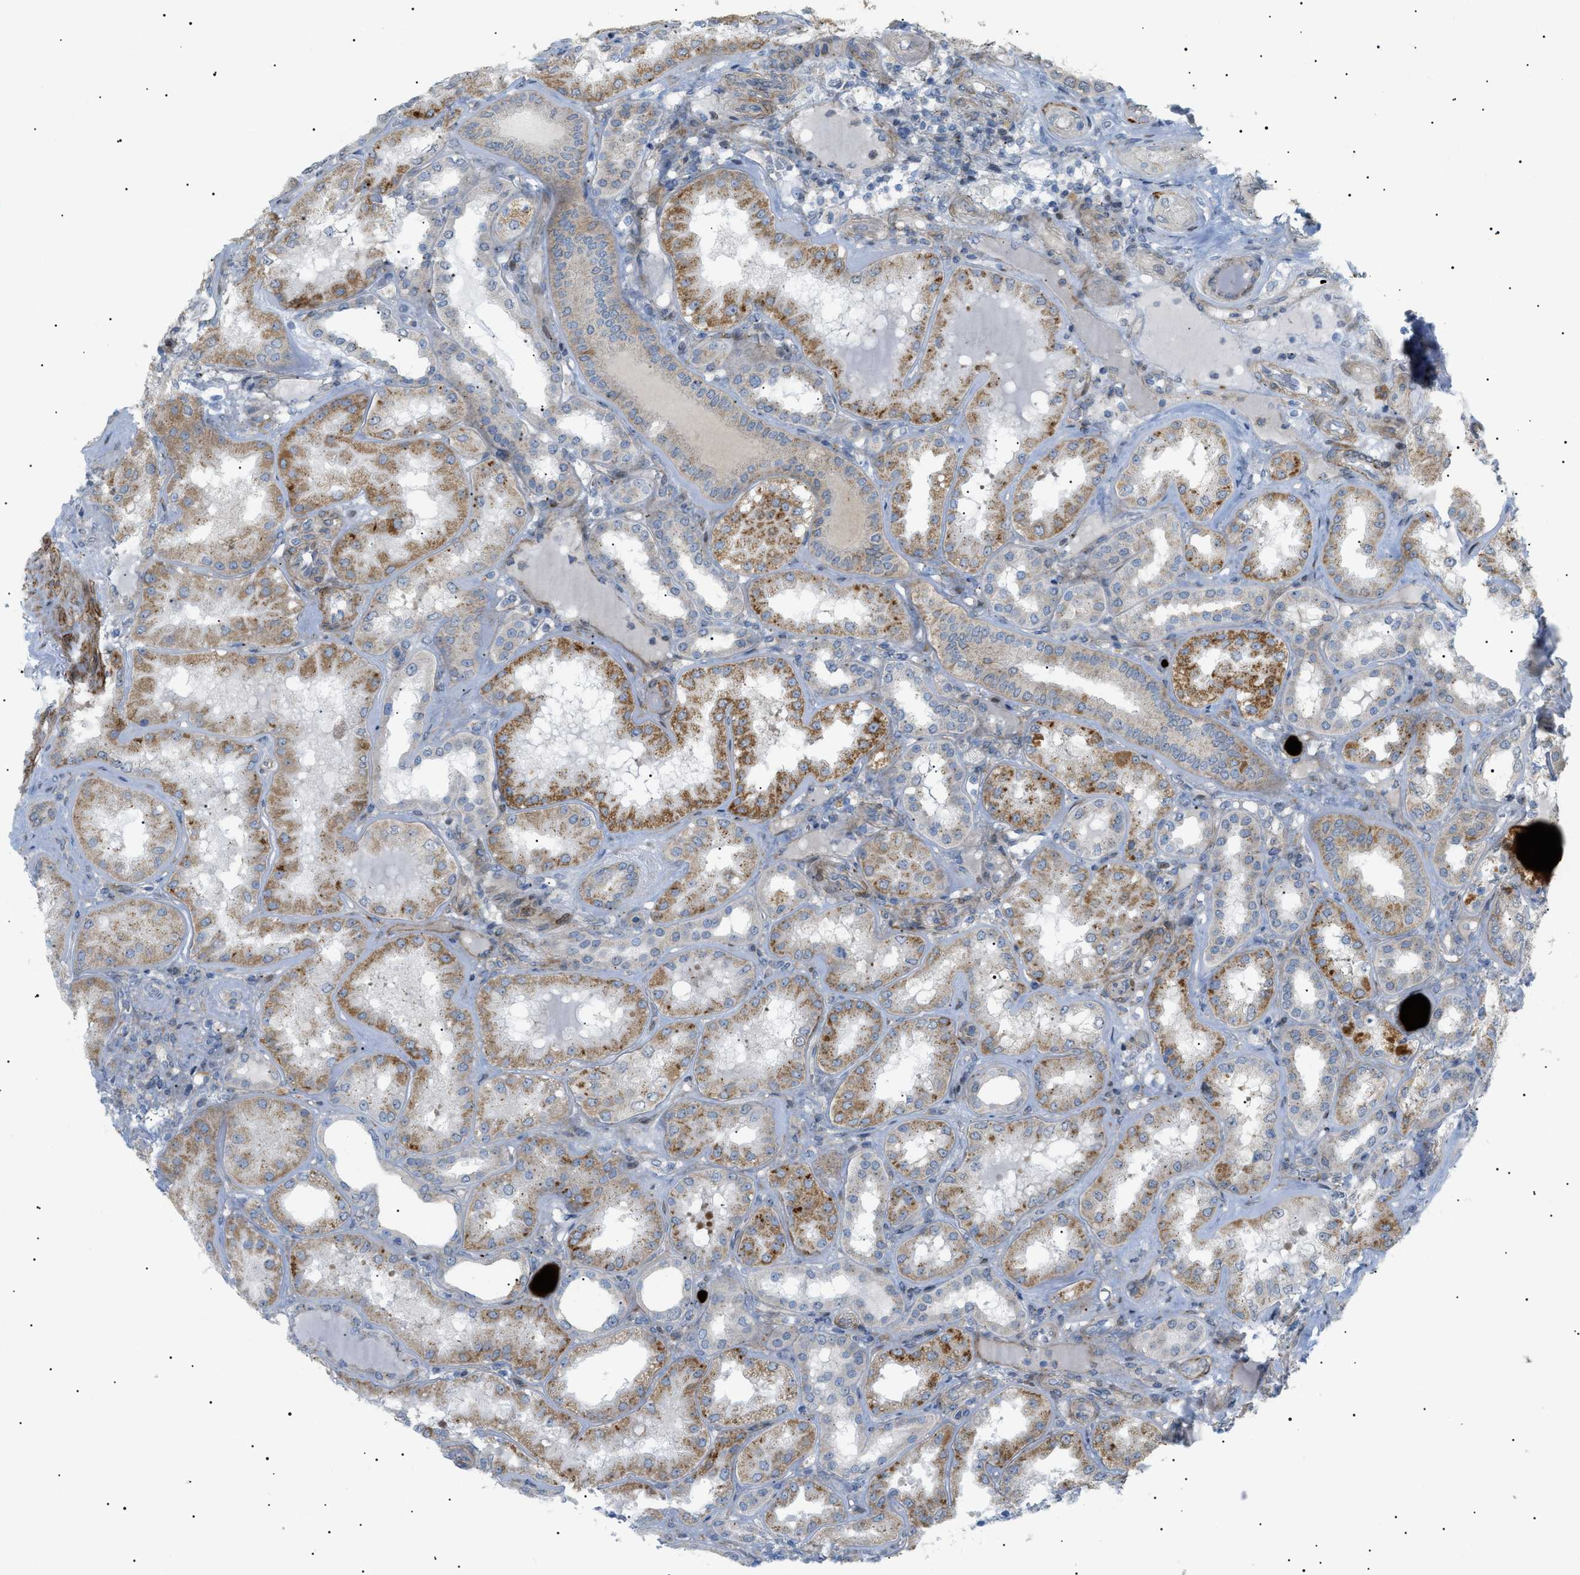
{"staining": {"intensity": "moderate", "quantity": "<25%", "location": "cytoplasmic/membranous"}, "tissue": "kidney", "cell_type": "Cells in glomeruli", "image_type": "normal", "snomed": [{"axis": "morphology", "description": "Normal tissue, NOS"}, {"axis": "topography", "description": "Kidney"}], "caption": "Immunohistochemistry micrograph of unremarkable human kidney stained for a protein (brown), which shows low levels of moderate cytoplasmic/membranous expression in approximately <25% of cells in glomeruli.", "gene": "SFXN5", "patient": {"sex": "female", "age": 56}}